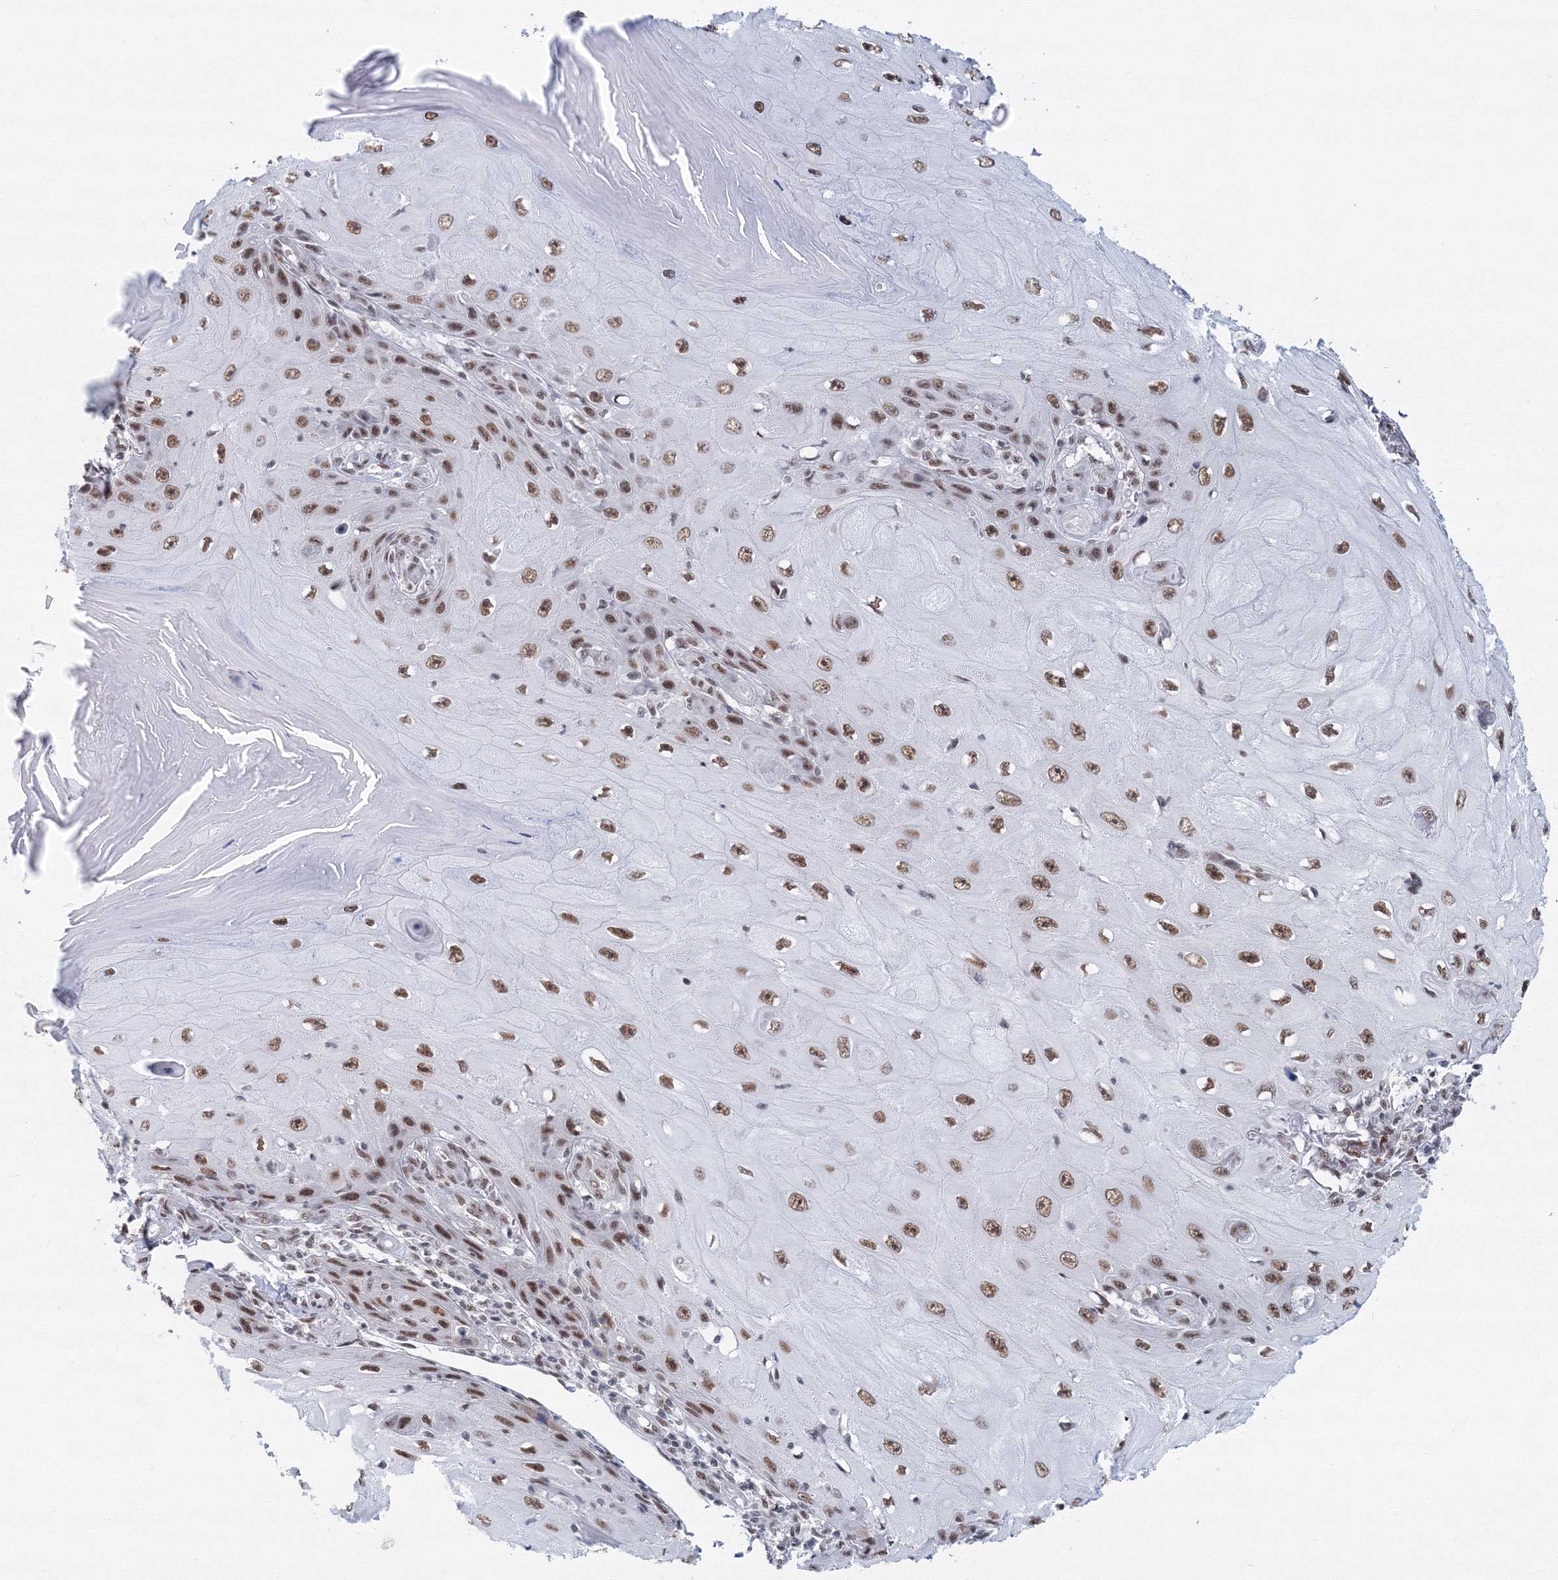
{"staining": {"intensity": "moderate", "quantity": ">75%", "location": "nuclear"}, "tissue": "skin cancer", "cell_type": "Tumor cells", "image_type": "cancer", "snomed": [{"axis": "morphology", "description": "Squamous cell carcinoma, NOS"}, {"axis": "topography", "description": "Skin"}], "caption": "Skin cancer was stained to show a protein in brown. There is medium levels of moderate nuclear expression in about >75% of tumor cells.", "gene": "SF3B6", "patient": {"sex": "female", "age": 73}}